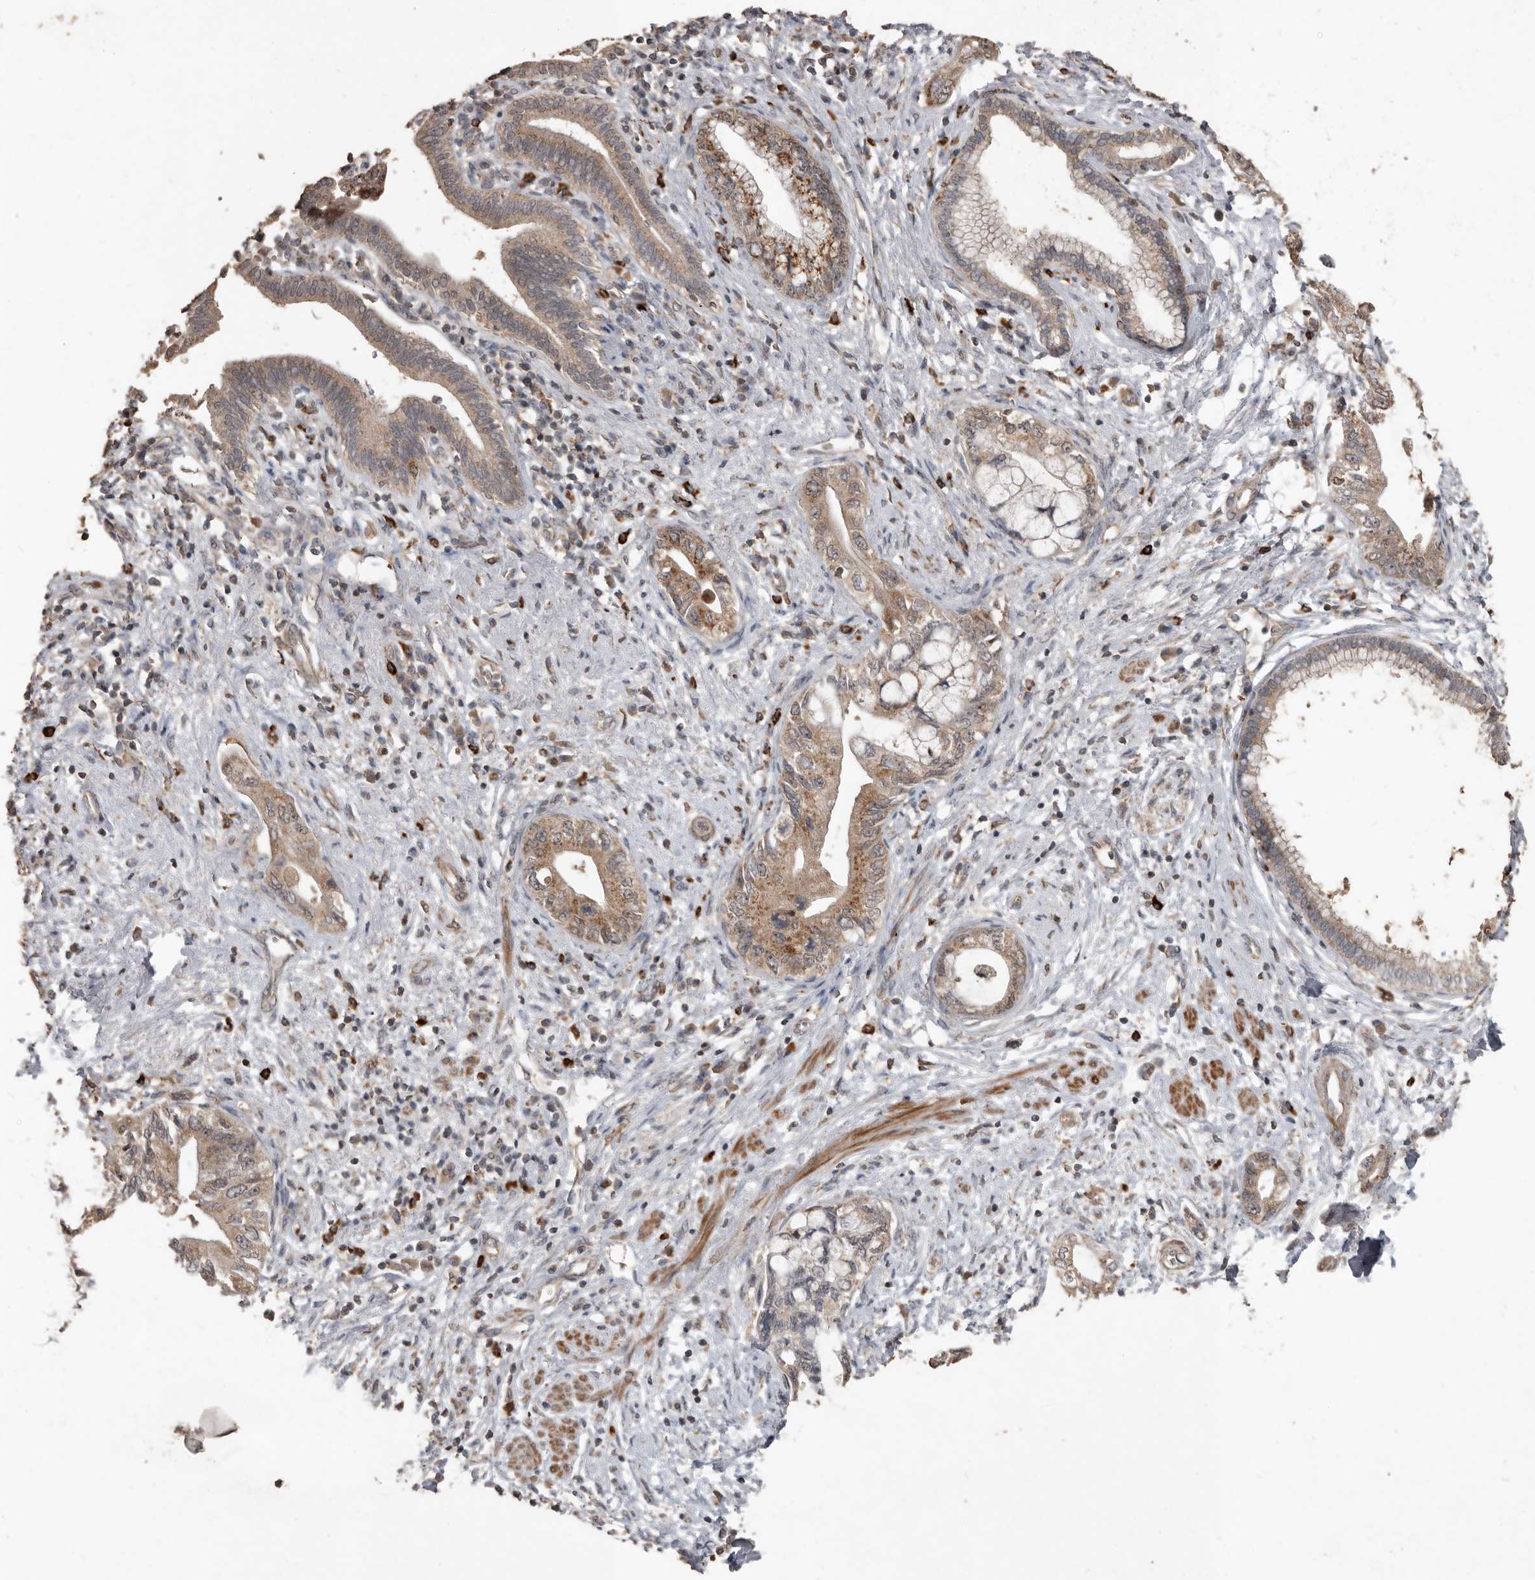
{"staining": {"intensity": "moderate", "quantity": ">75%", "location": "cytoplasmic/membranous"}, "tissue": "pancreatic cancer", "cell_type": "Tumor cells", "image_type": "cancer", "snomed": [{"axis": "morphology", "description": "Adenocarcinoma, NOS"}, {"axis": "topography", "description": "Pancreas"}], "caption": "Immunohistochemical staining of human pancreatic cancer (adenocarcinoma) demonstrates medium levels of moderate cytoplasmic/membranous protein staining in approximately >75% of tumor cells. Immunohistochemistry stains the protein of interest in brown and the nuclei are stained blue.", "gene": "BAMBI", "patient": {"sex": "female", "age": 73}}